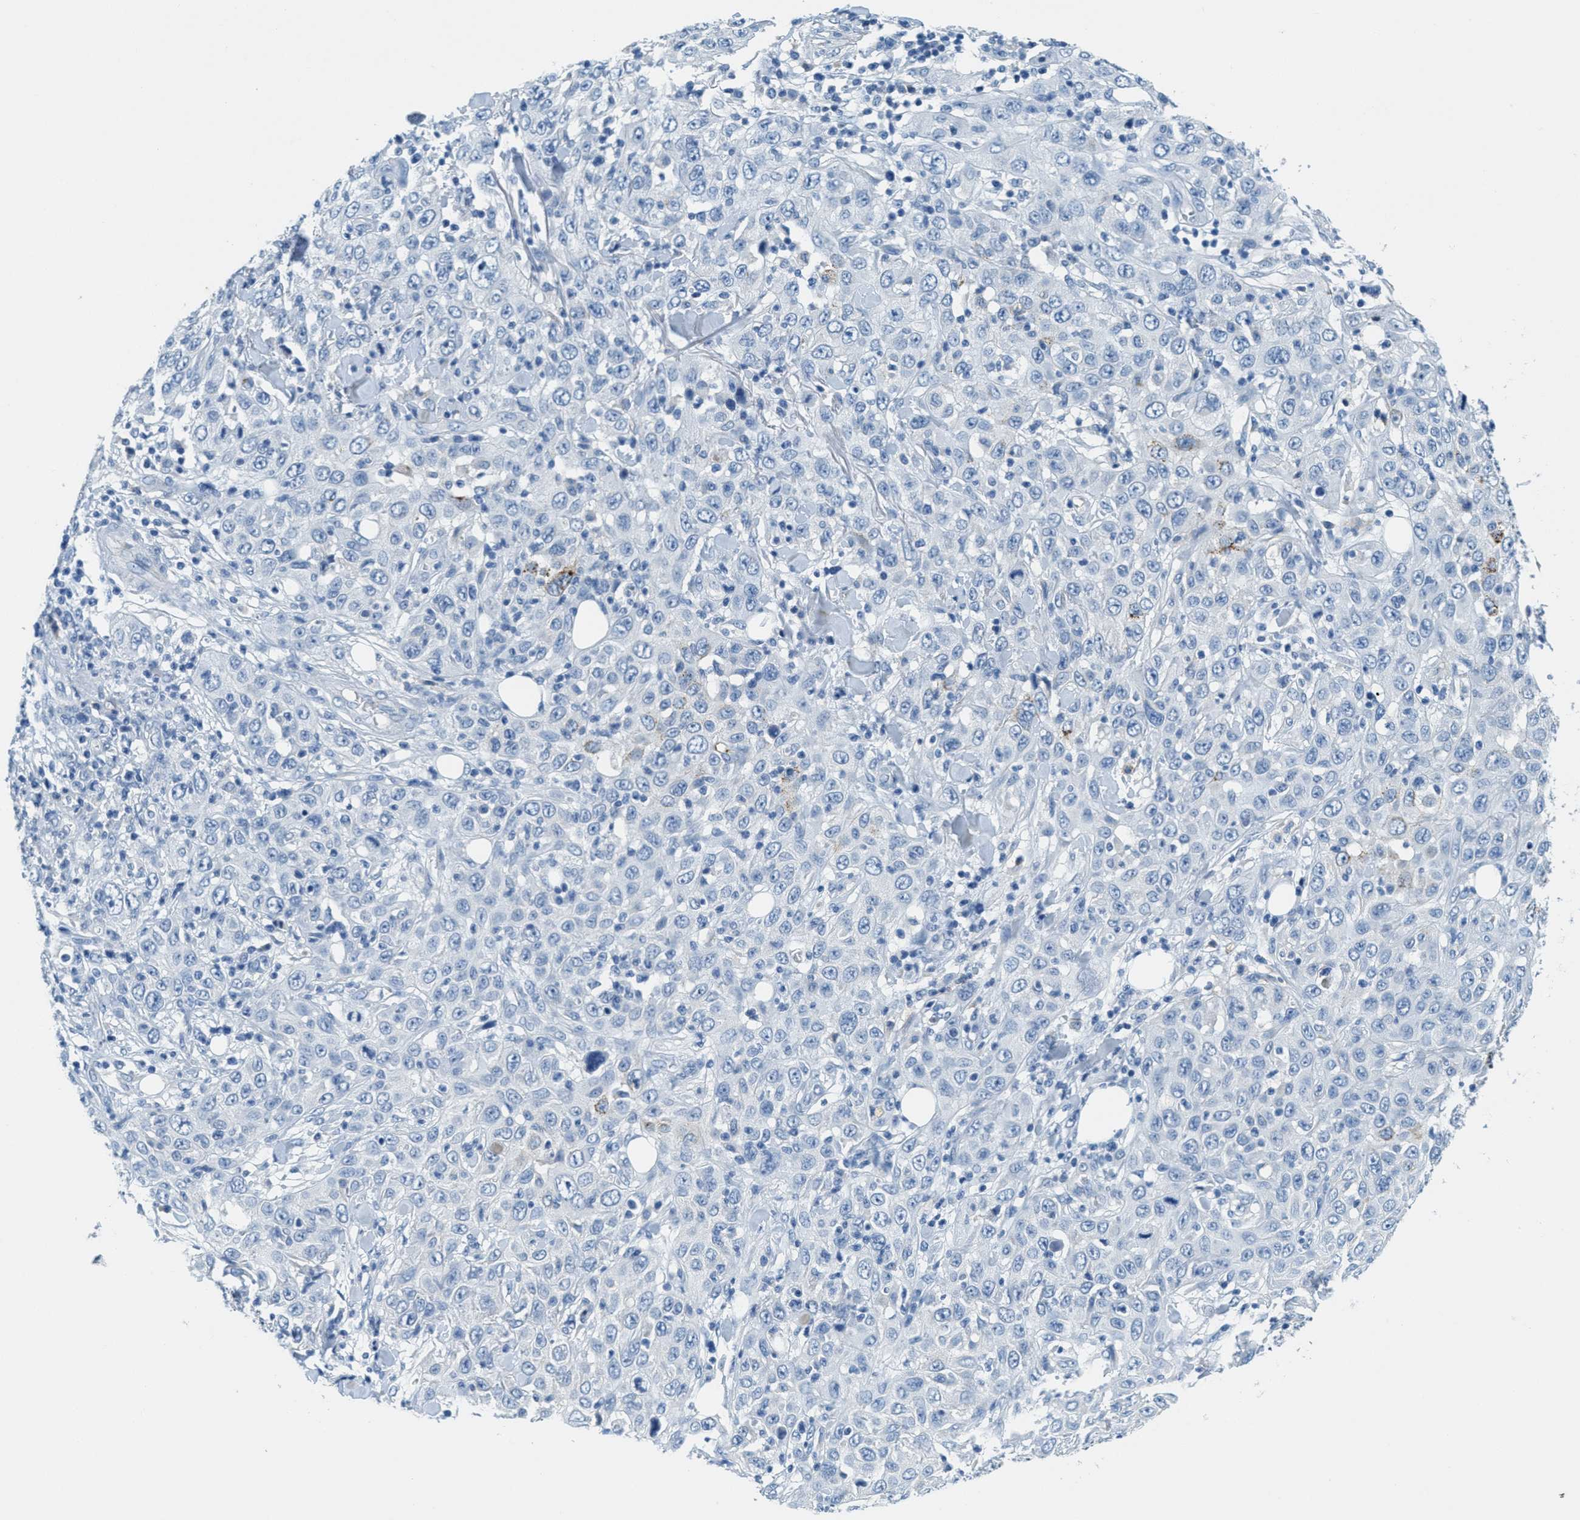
{"staining": {"intensity": "negative", "quantity": "none", "location": "none"}, "tissue": "skin cancer", "cell_type": "Tumor cells", "image_type": "cancer", "snomed": [{"axis": "morphology", "description": "Squamous cell carcinoma, NOS"}, {"axis": "topography", "description": "Skin"}], "caption": "An immunohistochemistry (IHC) micrograph of skin cancer is shown. There is no staining in tumor cells of skin cancer. The staining is performed using DAB (3,3'-diaminobenzidine) brown chromogen with nuclei counter-stained in using hematoxylin.", "gene": "A2M", "patient": {"sex": "female", "age": 88}}